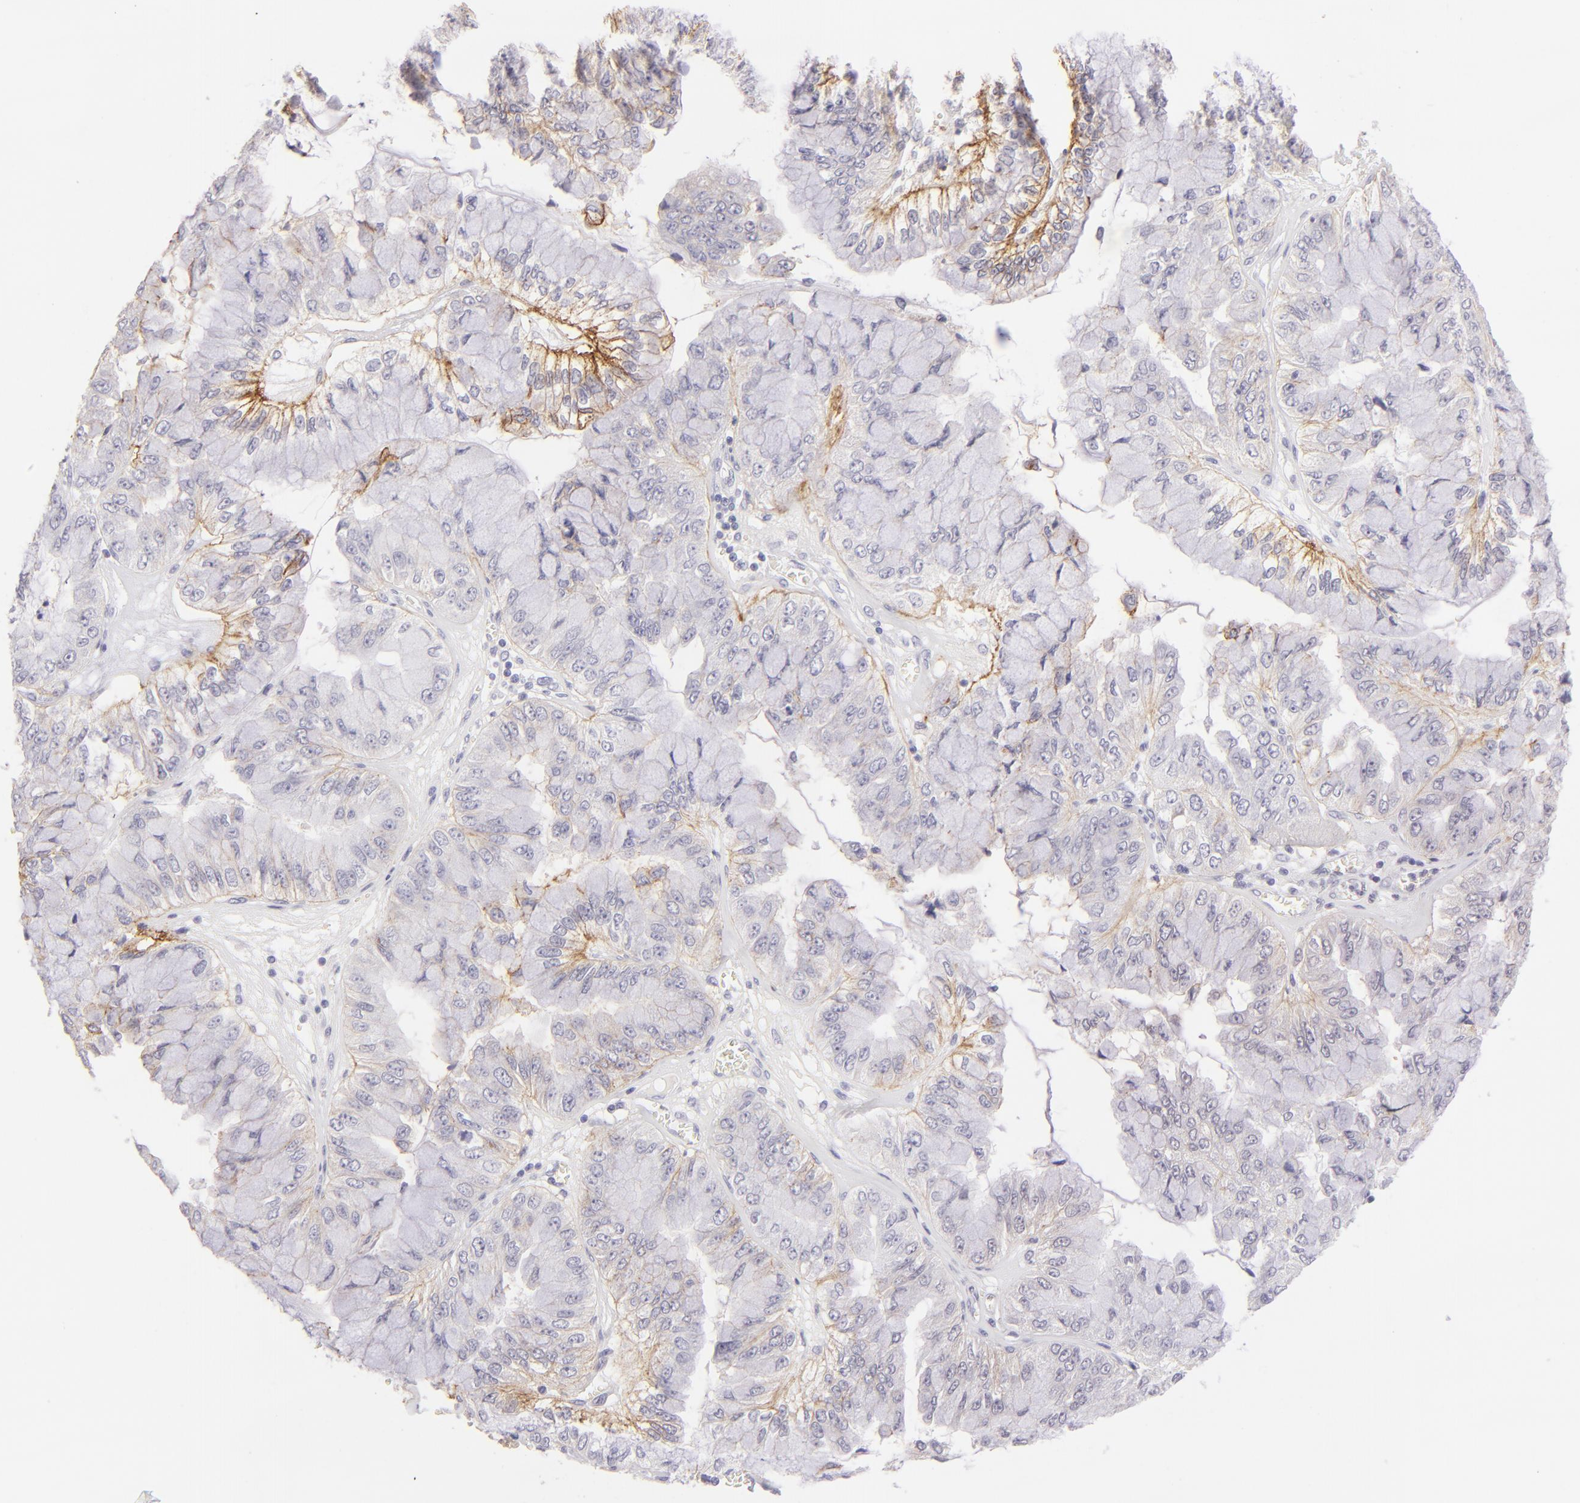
{"staining": {"intensity": "moderate", "quantity": "25%-75%", "location": "cytoplasmic/membranous"}, "tissue": "liver cancer", "cell_type": "Tumor cells", "image_type": "cancer", "snomed": [{"axis": "morphology", "description": "Cholangiocarcinoma"}, {"axis": "topography", "description": "Liver"}], "caption": "Immunohistochemical staining of liver cancer shows medium levels of moderate cytoplasmic/membranous protein expression in about 25%-75% of tumor cells. (Stains: DAB in brown, nuclei in blue, Microscopy: brightfield microscopy at high magnification).", "gene": "CLDN4", "patient": {"sex": "female", "age": 79}}